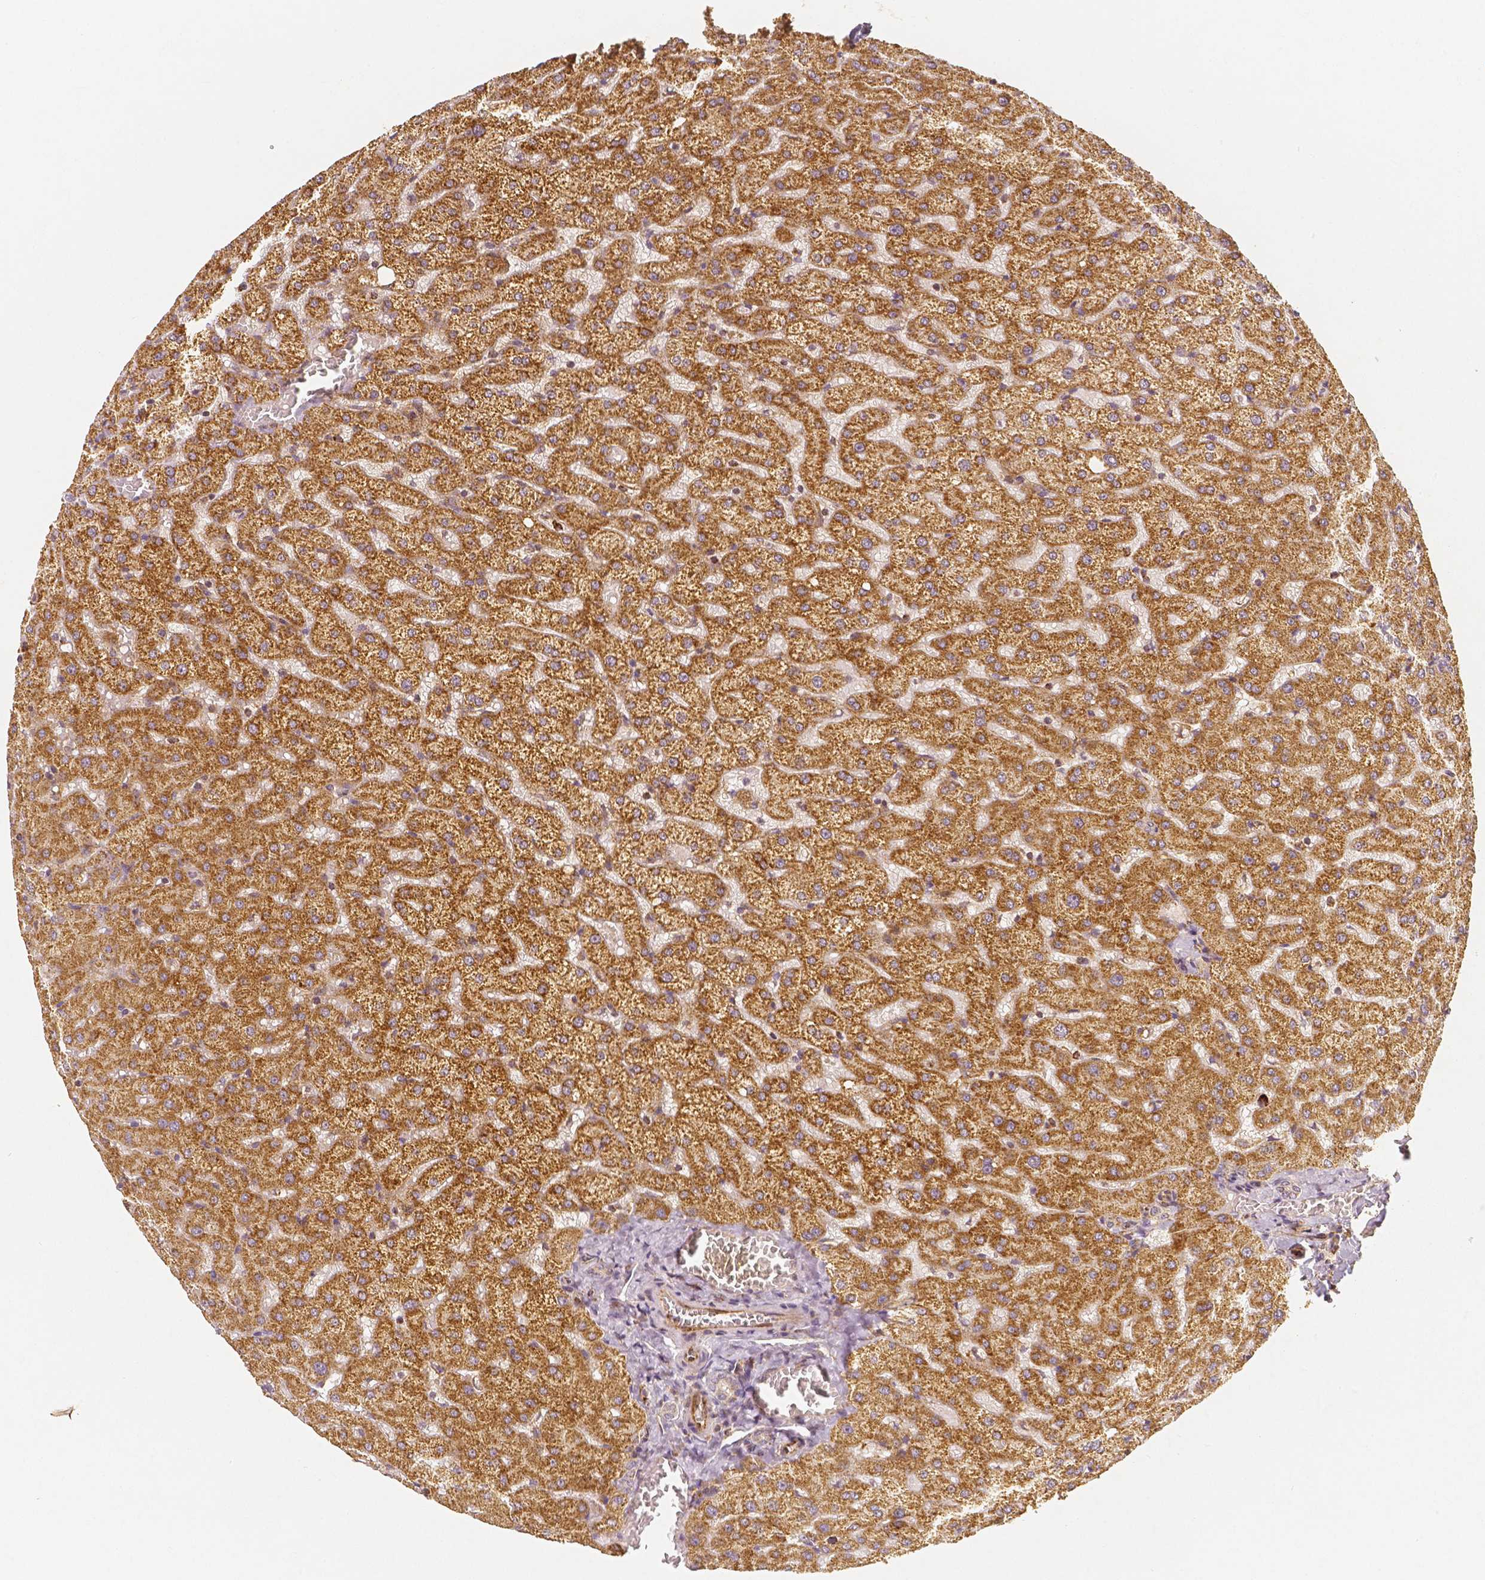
{"staining": {"intensity": "weak", "quantity": "<25%", "location": "cytoplasmic/membranous"}, "tissue": "liver", "cell_type": "Cholangiocytes", "image_type": "normal", "snomed": [{"axis": "morphology", "description": "Normal tissue, NOS"}, {"axis": "topography", "description": "Liver"}], "caption": "DAB (3,3'-diaminobenzidine) immunohistochemical staining of normal liver reveals no significant positivity in cholangiocytes. The staining was performed using DAB to visualize the protein expression in brown, while the nuclei were stained in blue with hematoxylin (Magnification: 20x).", "gene": "PGAM5", "patient": {"sex": "female", "age": 50}}